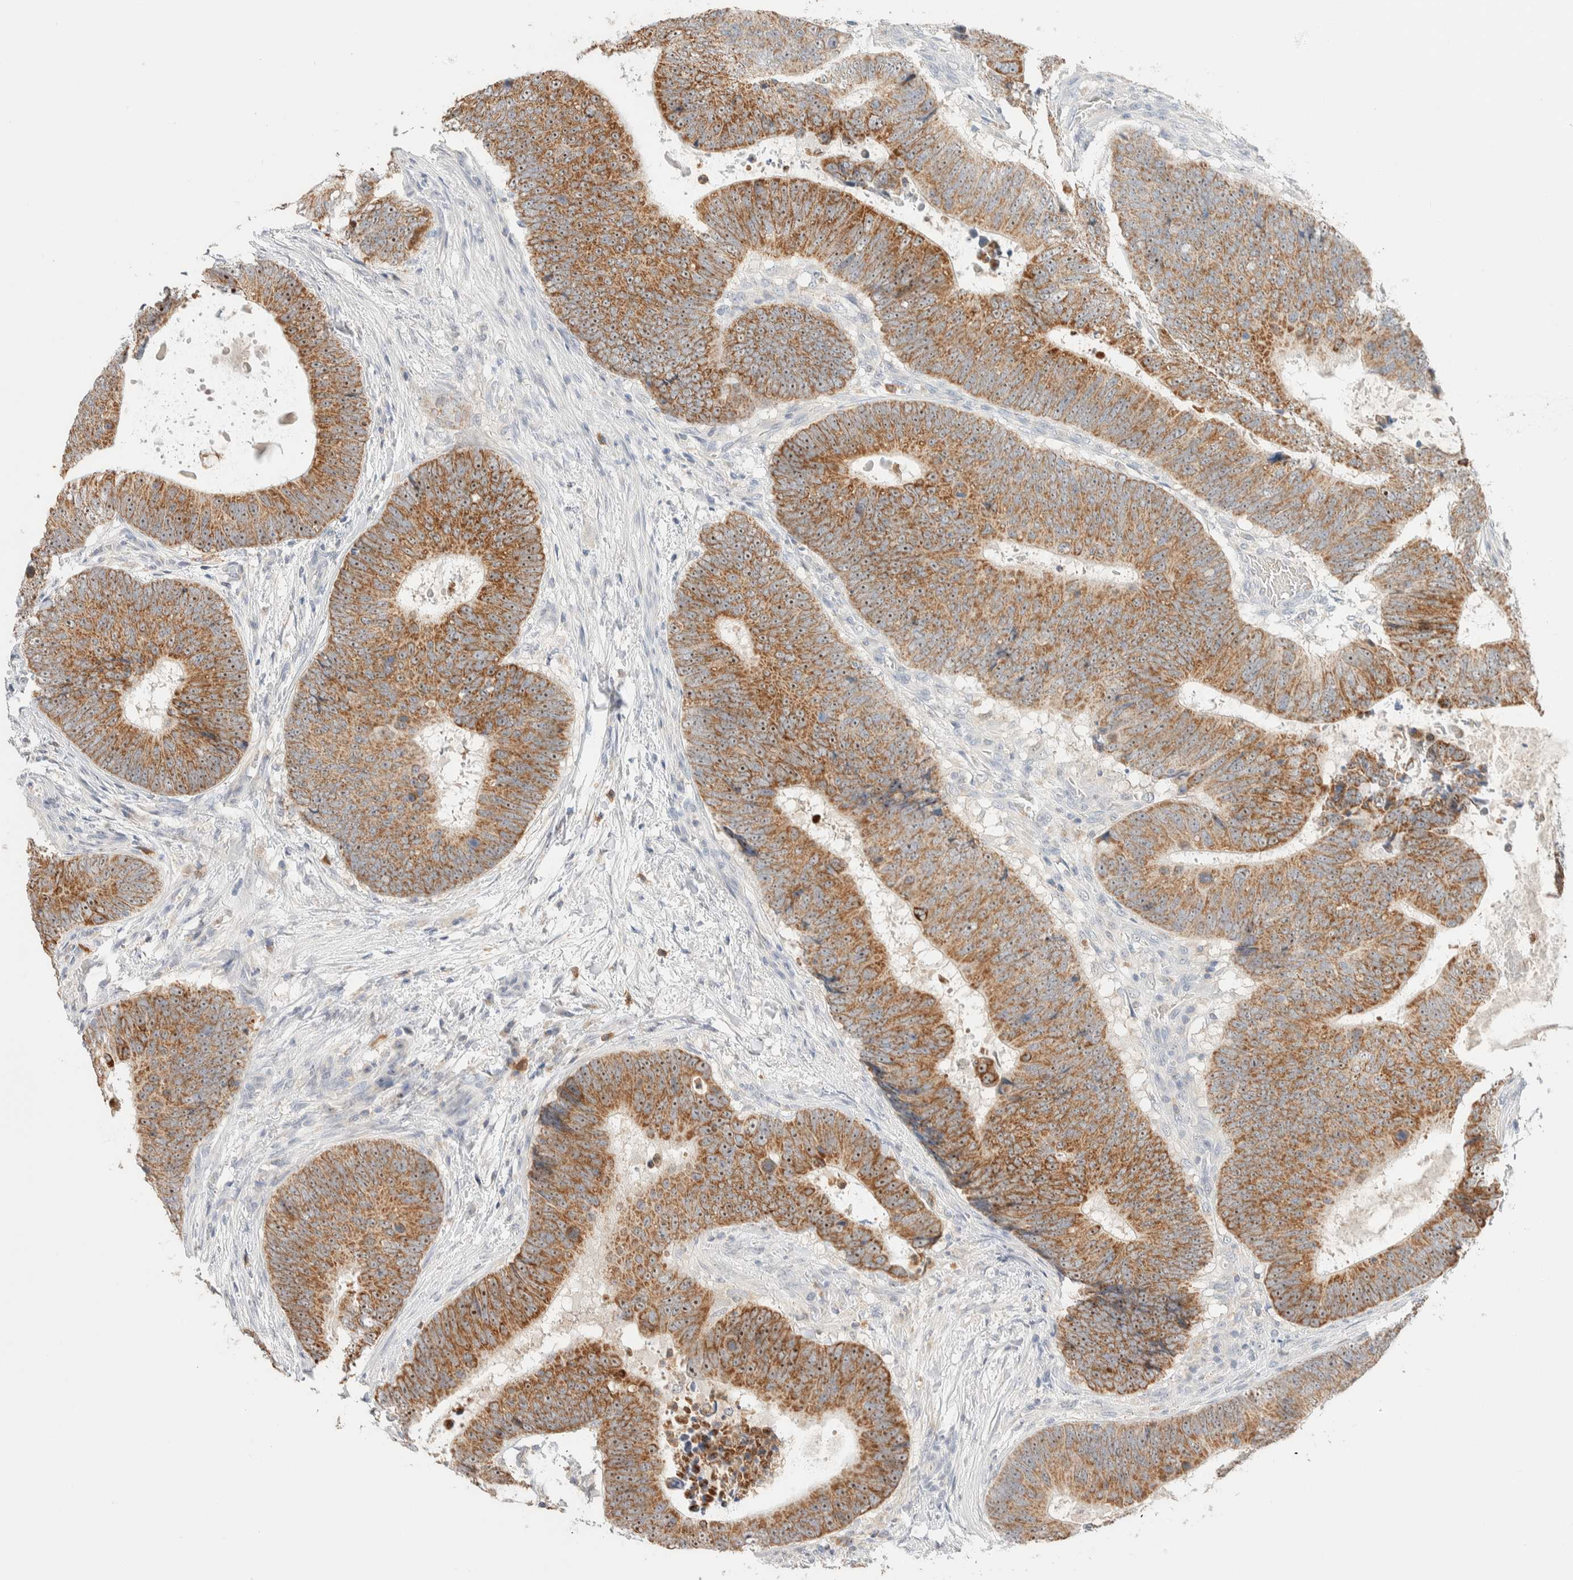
{"staining": {"intensity": "moderate", "quantity": ">75%", "location": "cytoplasmic/membranous"}, "tissue": "colorectal cancer", "cell_type": "Tumor cells", "image_type": "cancer", "snomed": [{"axis": "morphology", "description": "Adenocarcinoma, NOS"}, {"axis": "topography", "description": "Colon"}], "caption": "Tumor cells exhibit moderate cytoplasmic/membranous expression in about >75% of cells in colorectal adenocarcinoma. (Brightfield microscopy of DAB IHC at high magnification).", "gene": "HDHD3", "patient": {"sex": "male", "age": 56}}